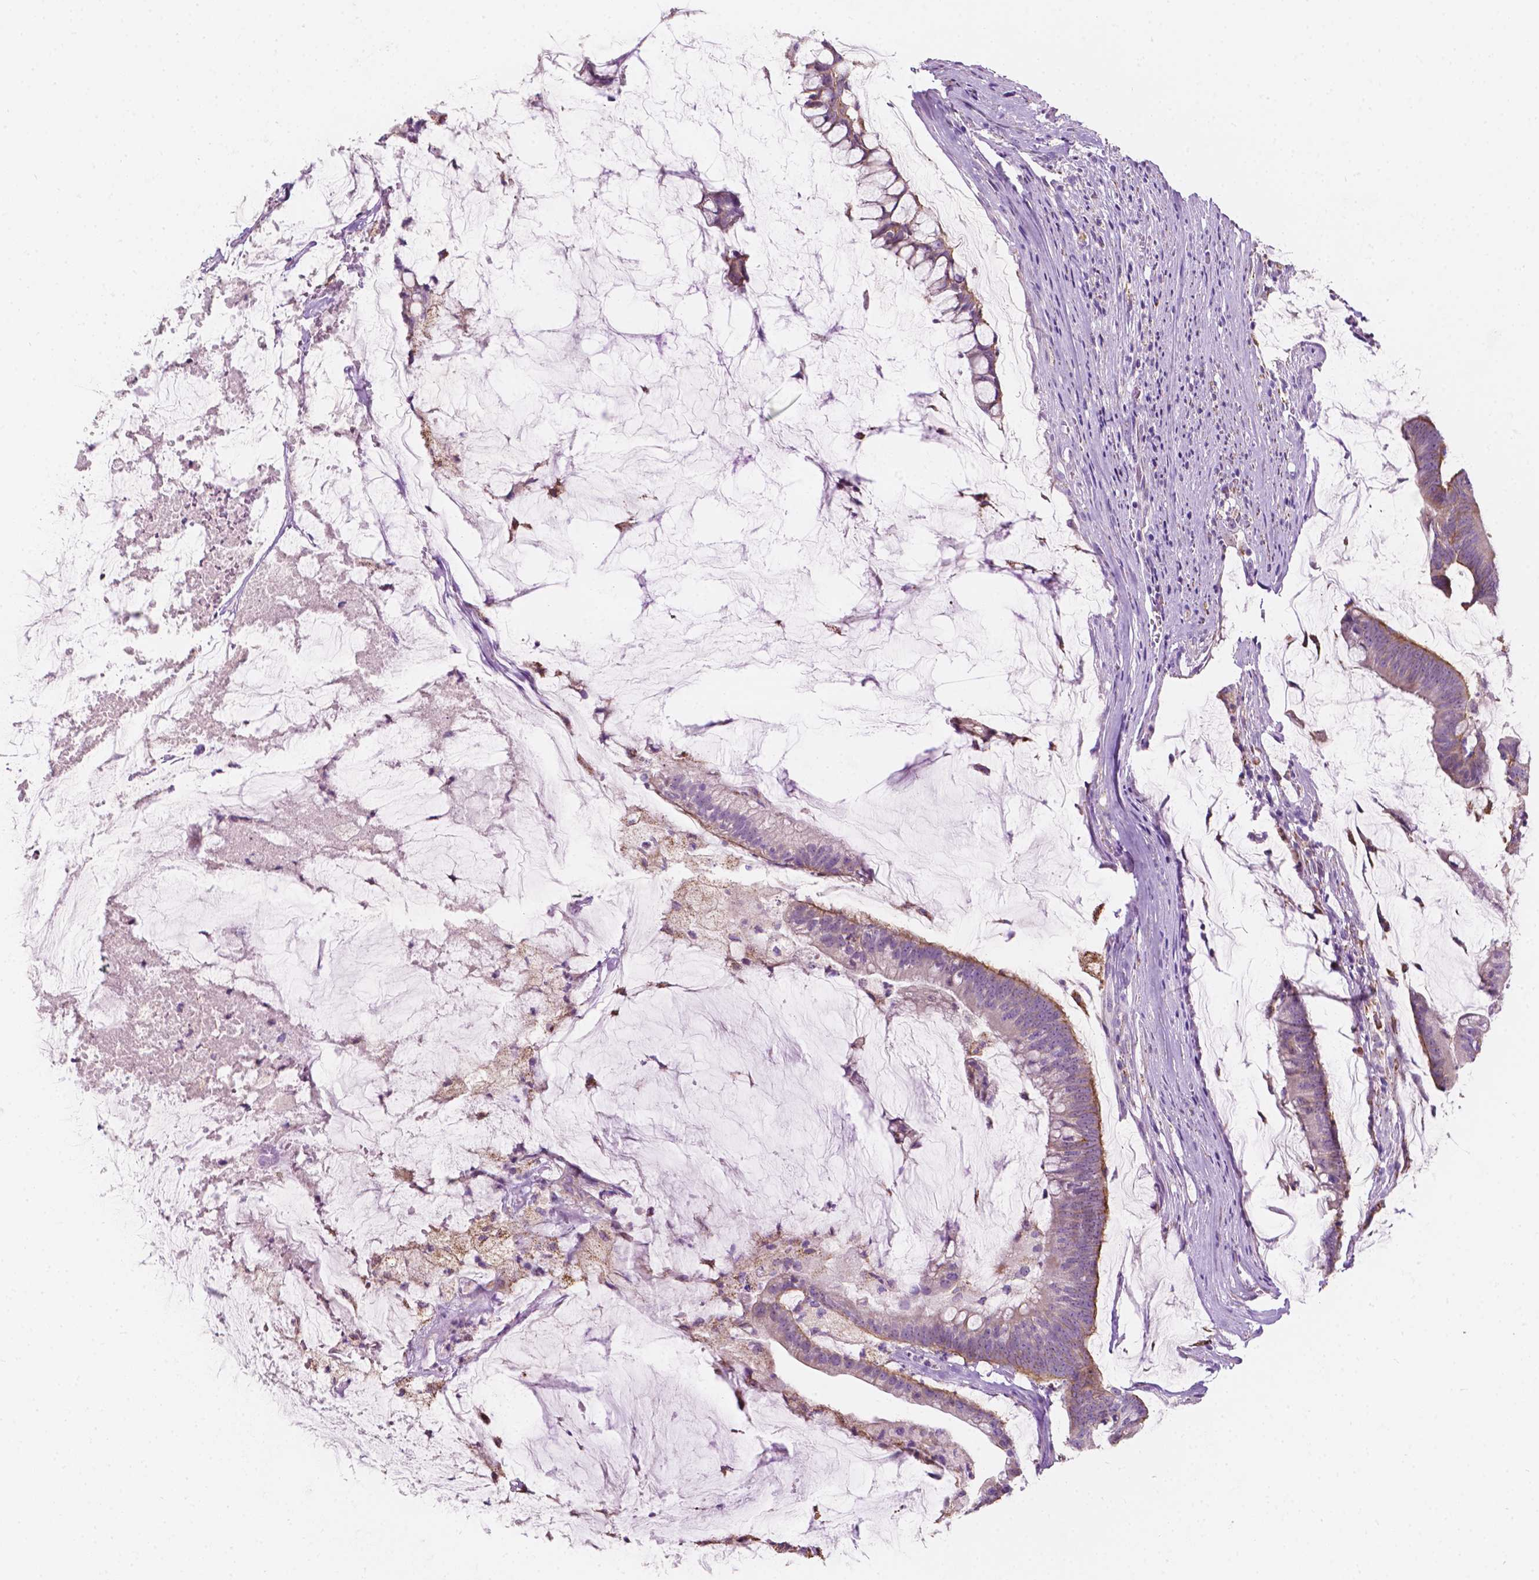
{"staining": {"intensity": "moderate", "quantity": "<25%", "location": "cytoplasmic/membranous"}, "tissue": "colorectal cancer", "cell_type": "Tumor cells", "image_type": "cancer", "snomed": [{"axis": "morphology", "description": "Adenocarcinoma, NOS"}, {"axis": "topography", "description": "Colon"}], "caption": "Immunohistochemistry (IHC) image of neoplastic tissue: human adenocarcinoma (colorectal) stained using immunohistochemistry demonstrates low levels of moderate protein expression localized specifically in the cytoplasmic/membranous of tumor cells, appearing as a cytoplasmic/membranous brown color.", "gene": "NOS1AP", "patient": {"sex": "male", "age": 62}}